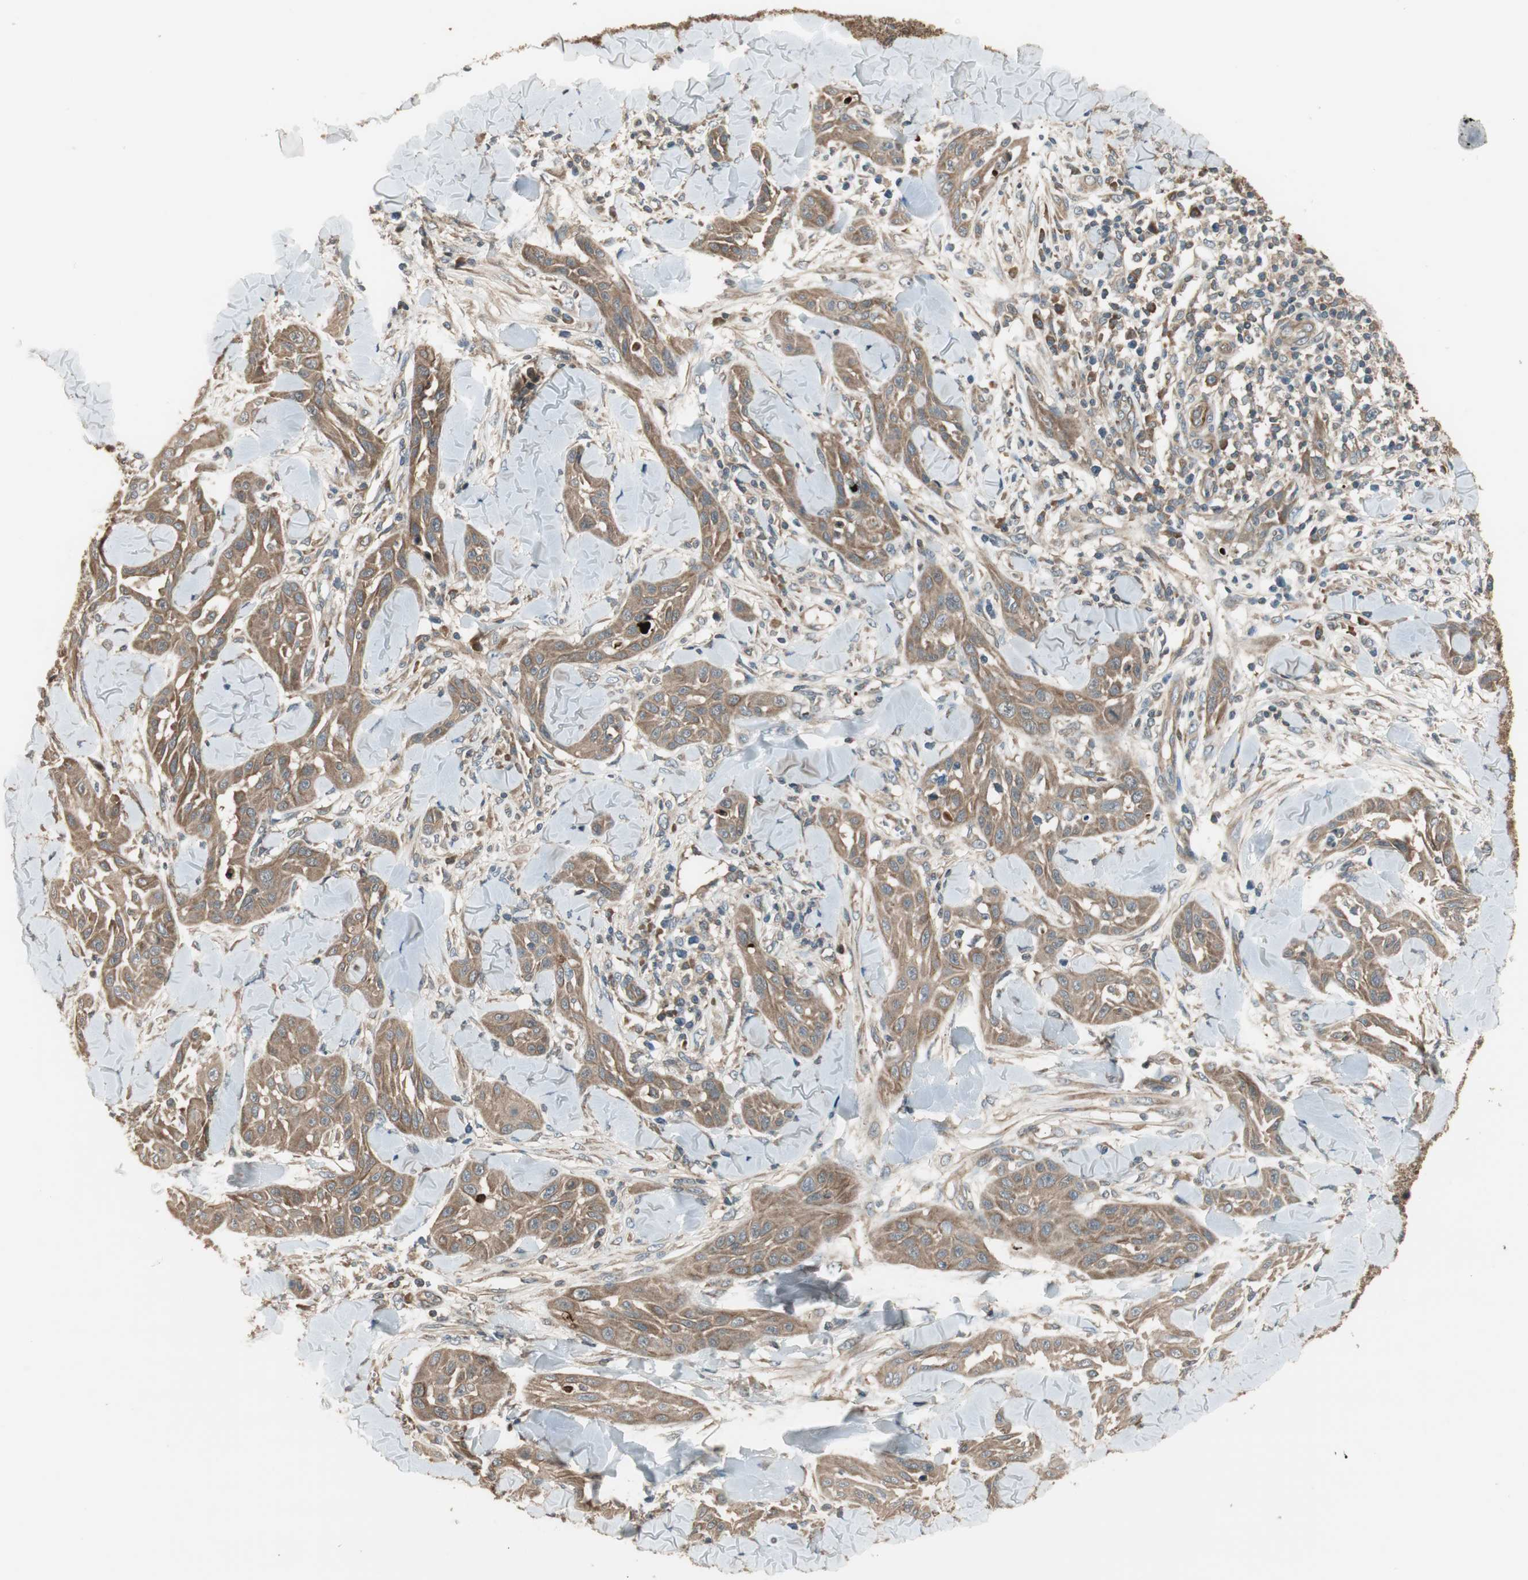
{"staining": {"intensity": "moderate", "quantity": ">75%", "location": "cytoplasmic/membranous"}, "tissue": "skin cancer", "cell_type": "Tumor cells", "image_type": "cancer", "snomed": [{"axis": "morphology", "description": "Squamous cell carcinoma, NOS"}, {"axis": "topography", "description": "Skin"}], "caption": "A medium amount of moderate cytoplasmic/membranous expression is appreciated in approximately >75% of tumor cells in skin squamous cell carcinoma tissue.", "gene": "PFDN5", "patient": {"sex": "male", "age": 24}}